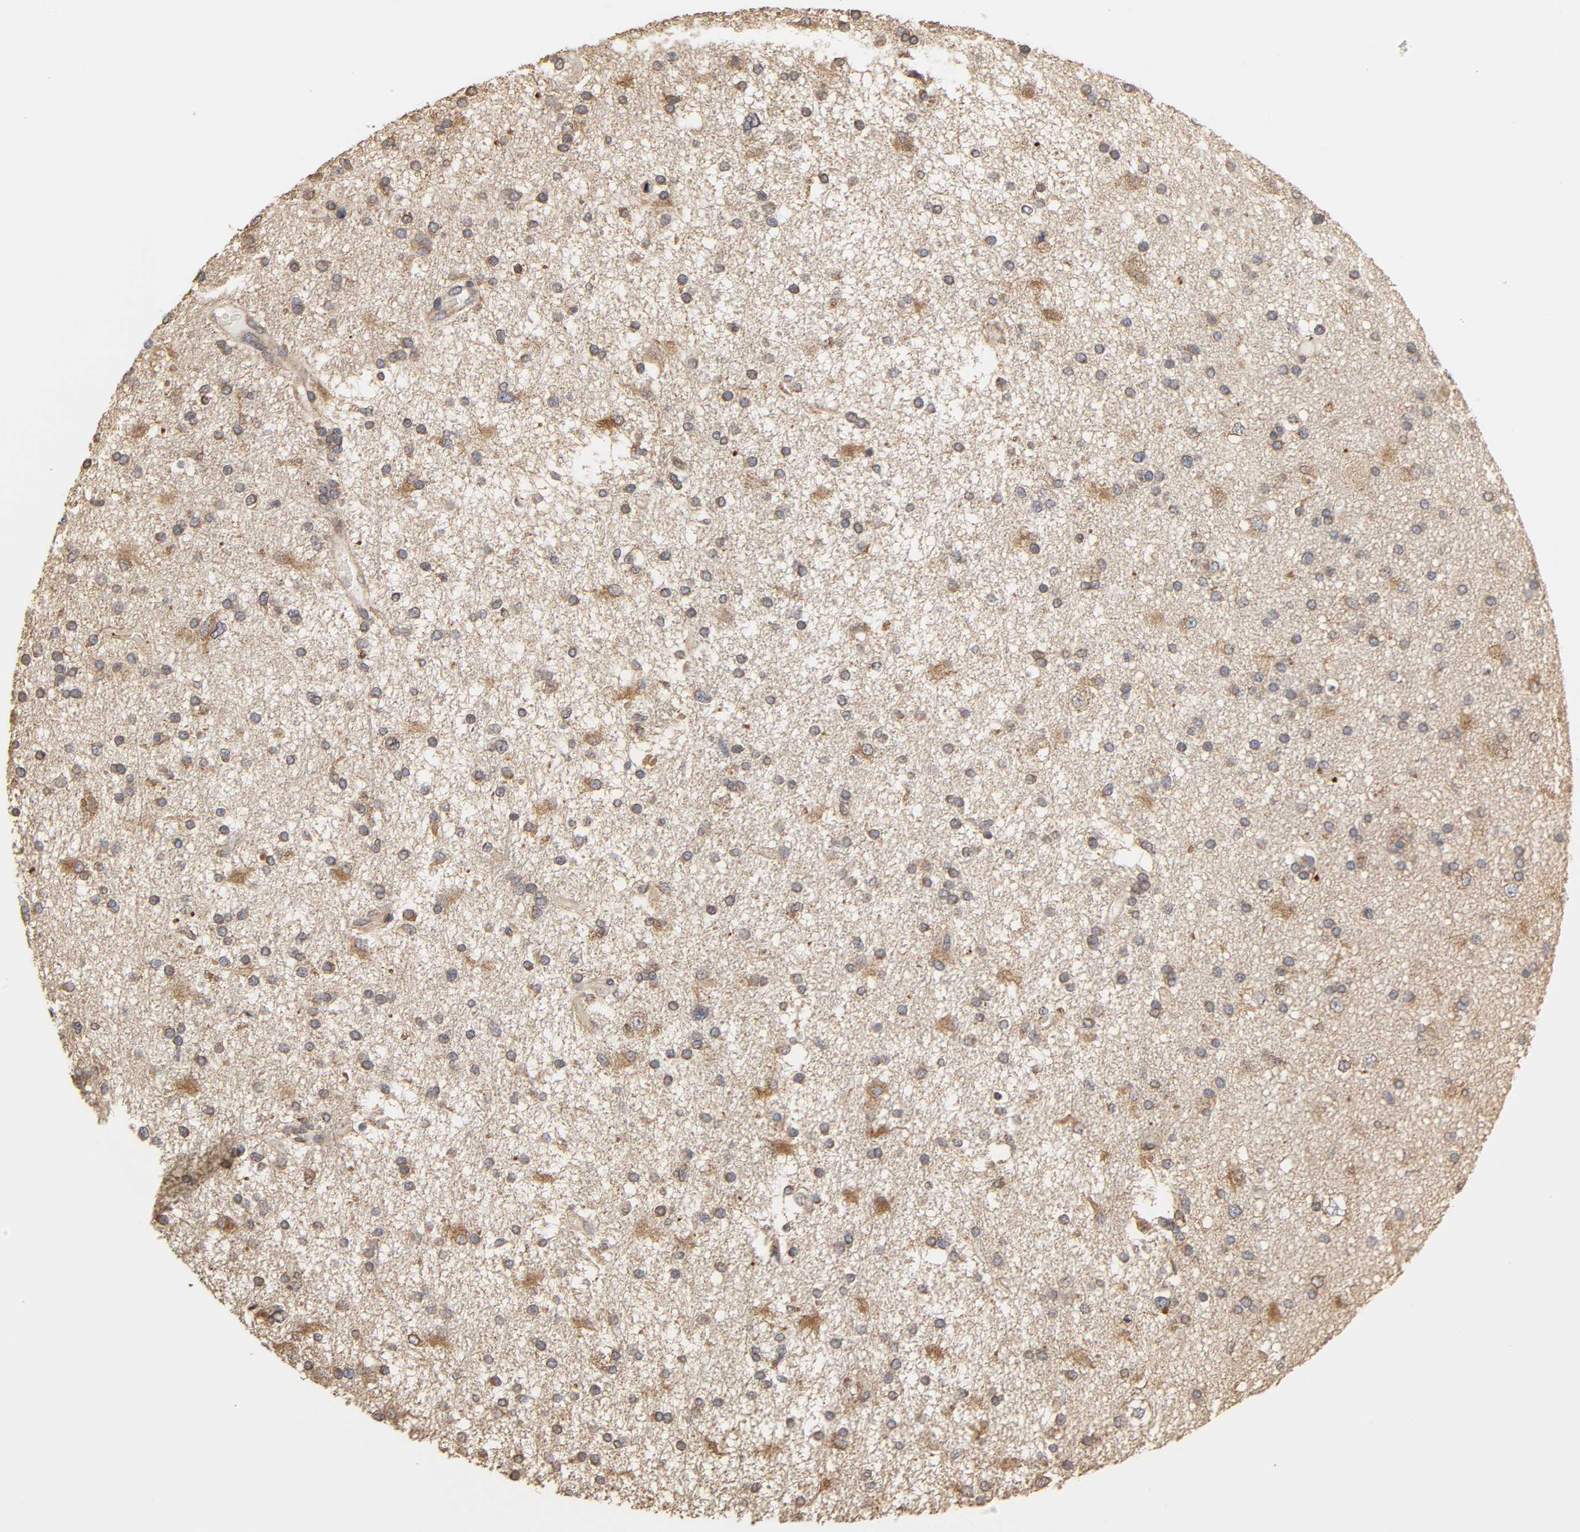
{"staining": {"intensity": "moderate", "quantity": ">75%", "location": "cytoplasmic/membranous"}, "tissue": "glioma", "cell_type": "Tumor cells", "image_type": "cancer", "snomed": [{"axis": "morphology", "description": "Glioma, malignant, High grade"}, {"axis": "topography", "description": "Brain"}], "caption": "Malignant glioma (high-grade) stained for a protein (brown) exhibits moderate cytoplasmic/membranous positive expression in about >75% of tumor cells.", "gene": "POR", "patient": {"sex": "male", "age": 33}}